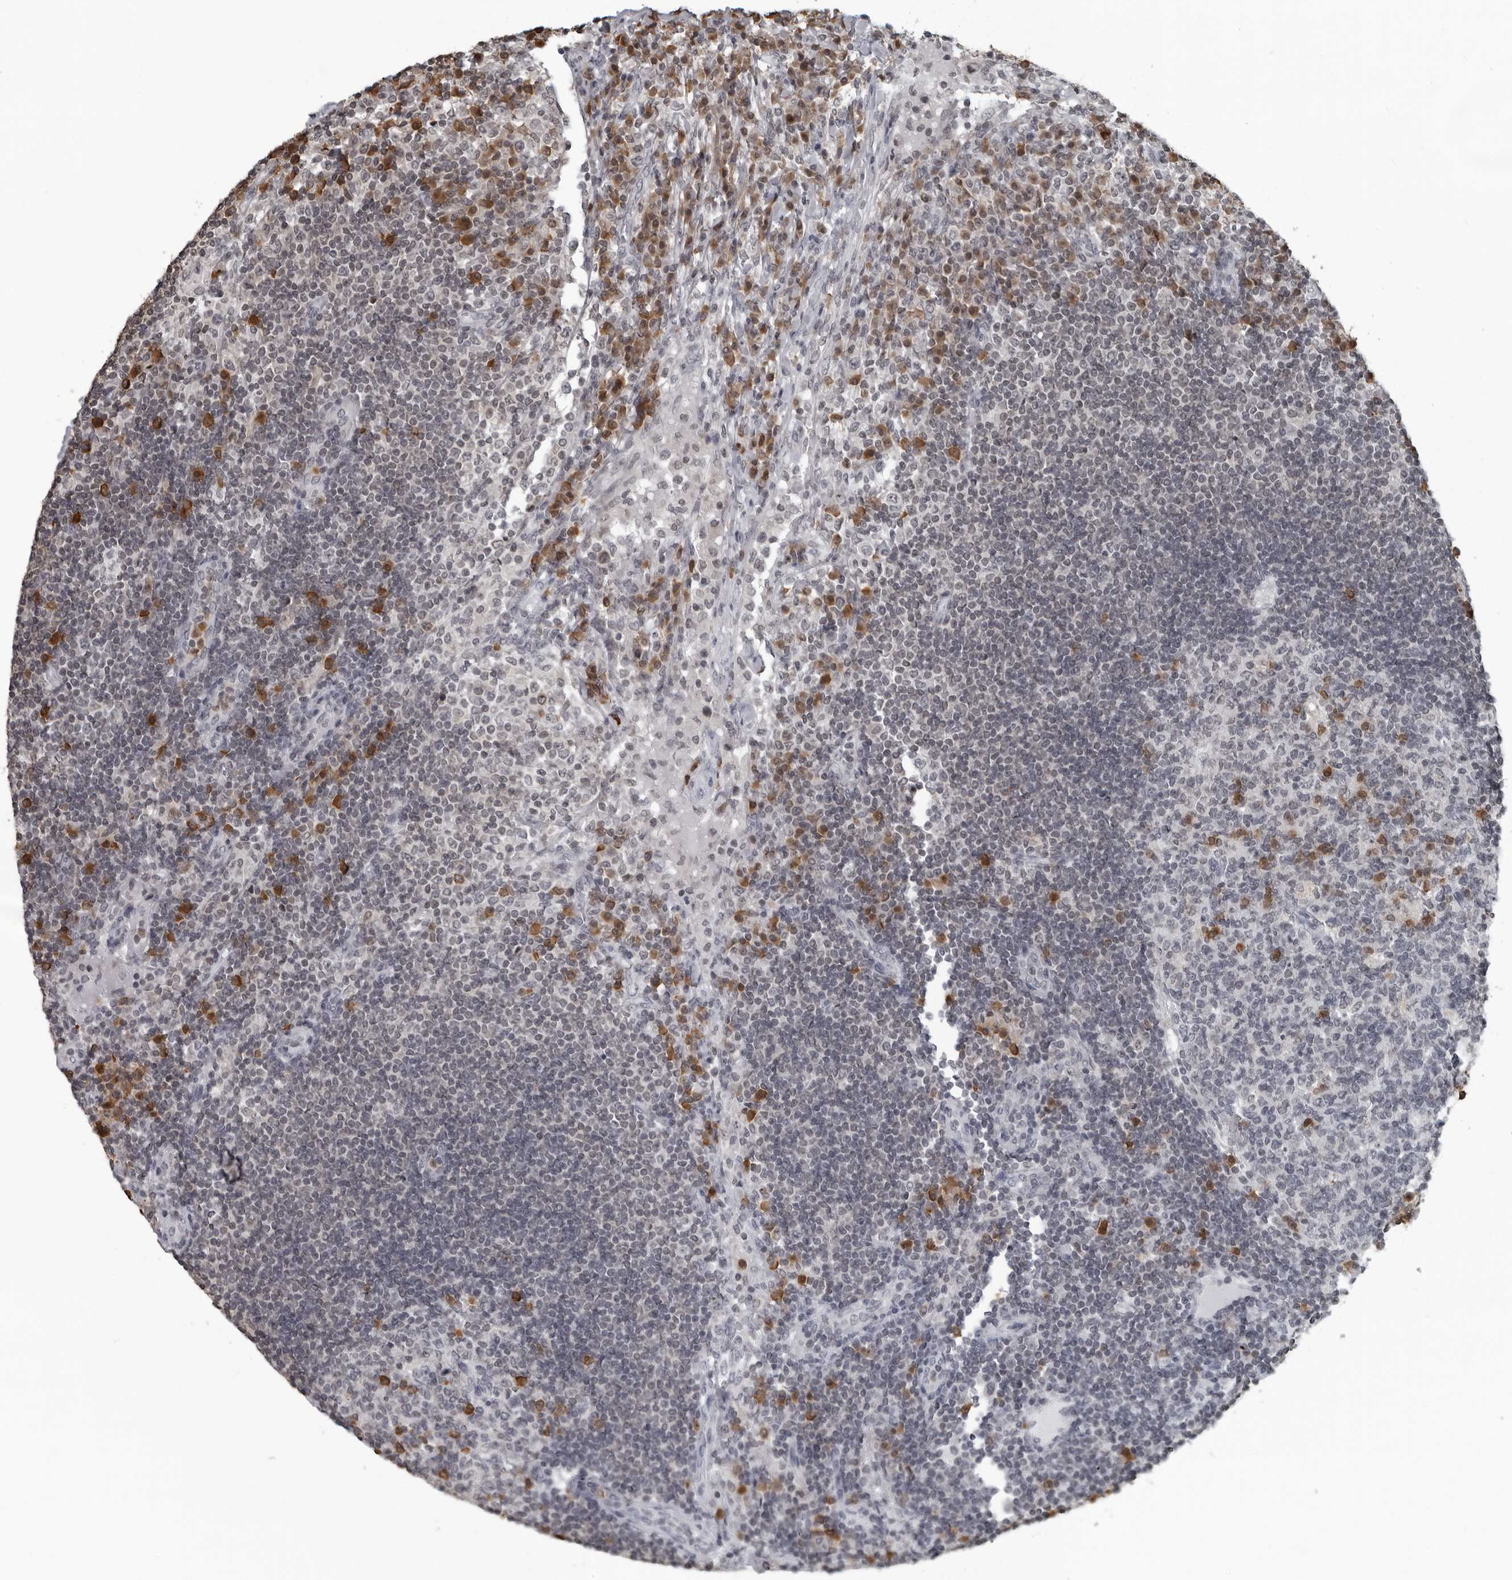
{"staining": {"intensity": "moderate", "quantity": "<25%", "location": "cytoplasmic/membranous,nuclear"}, "tissue": "lymph node", "cell_type": "Germinal center cells", "image_type": "normal", "snomed": [{"axis": "morphology", "description": "Normal tissue, NOS"}, {"axis": "topography", "description": "Lymph node"}], "caption": "DAB (3,3'-diaminobenzidine) immunohistochemical staining of normal lymph node exhibits moderate cytoplasmic/membranous,nuclear protein positivity in about <25% of germinal center cells.", "gene": "RTCA", "patient": {"sex": "female", "age": 53}}